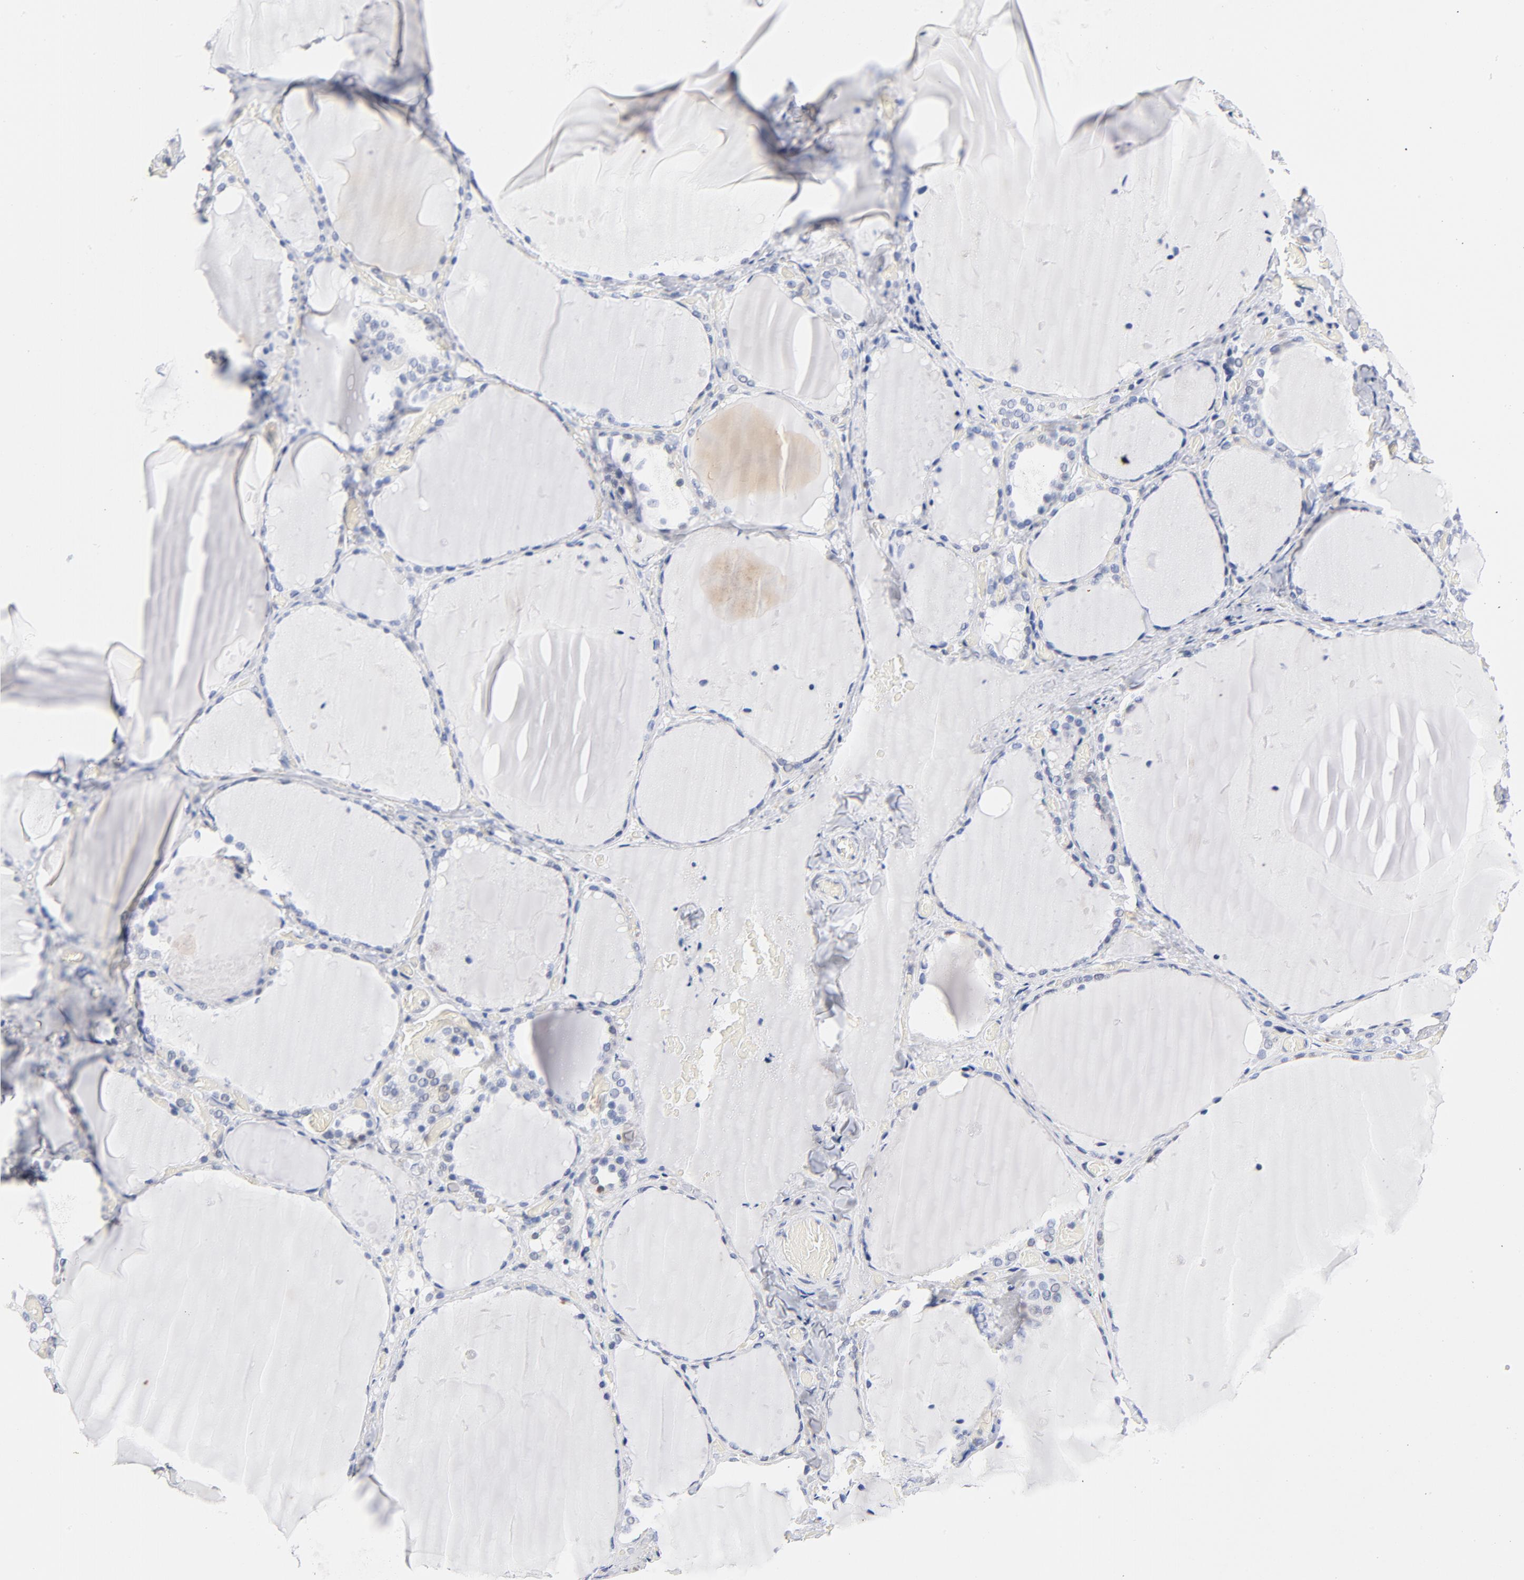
{"staining": {"intensity": "weak", "quantity": "<25%", "location": "nuclear"}, "tissue": "thyroid gland", "cell_type": "Glandular cells", "image_type": "normal", "snomed": [{"axis": "morphology", "description": "Normal tissue, NOS"}, {"axis": "topography", "description": "Thyroid gland"}], "caption": "IHC histopathology image of benign thyroid gland: human thyroid gland stained with DAB demonstrates no significant protein positivity in glandular cells.", "gene": "CDKN1B", "patient": {"sex": "female", "age": 22}}